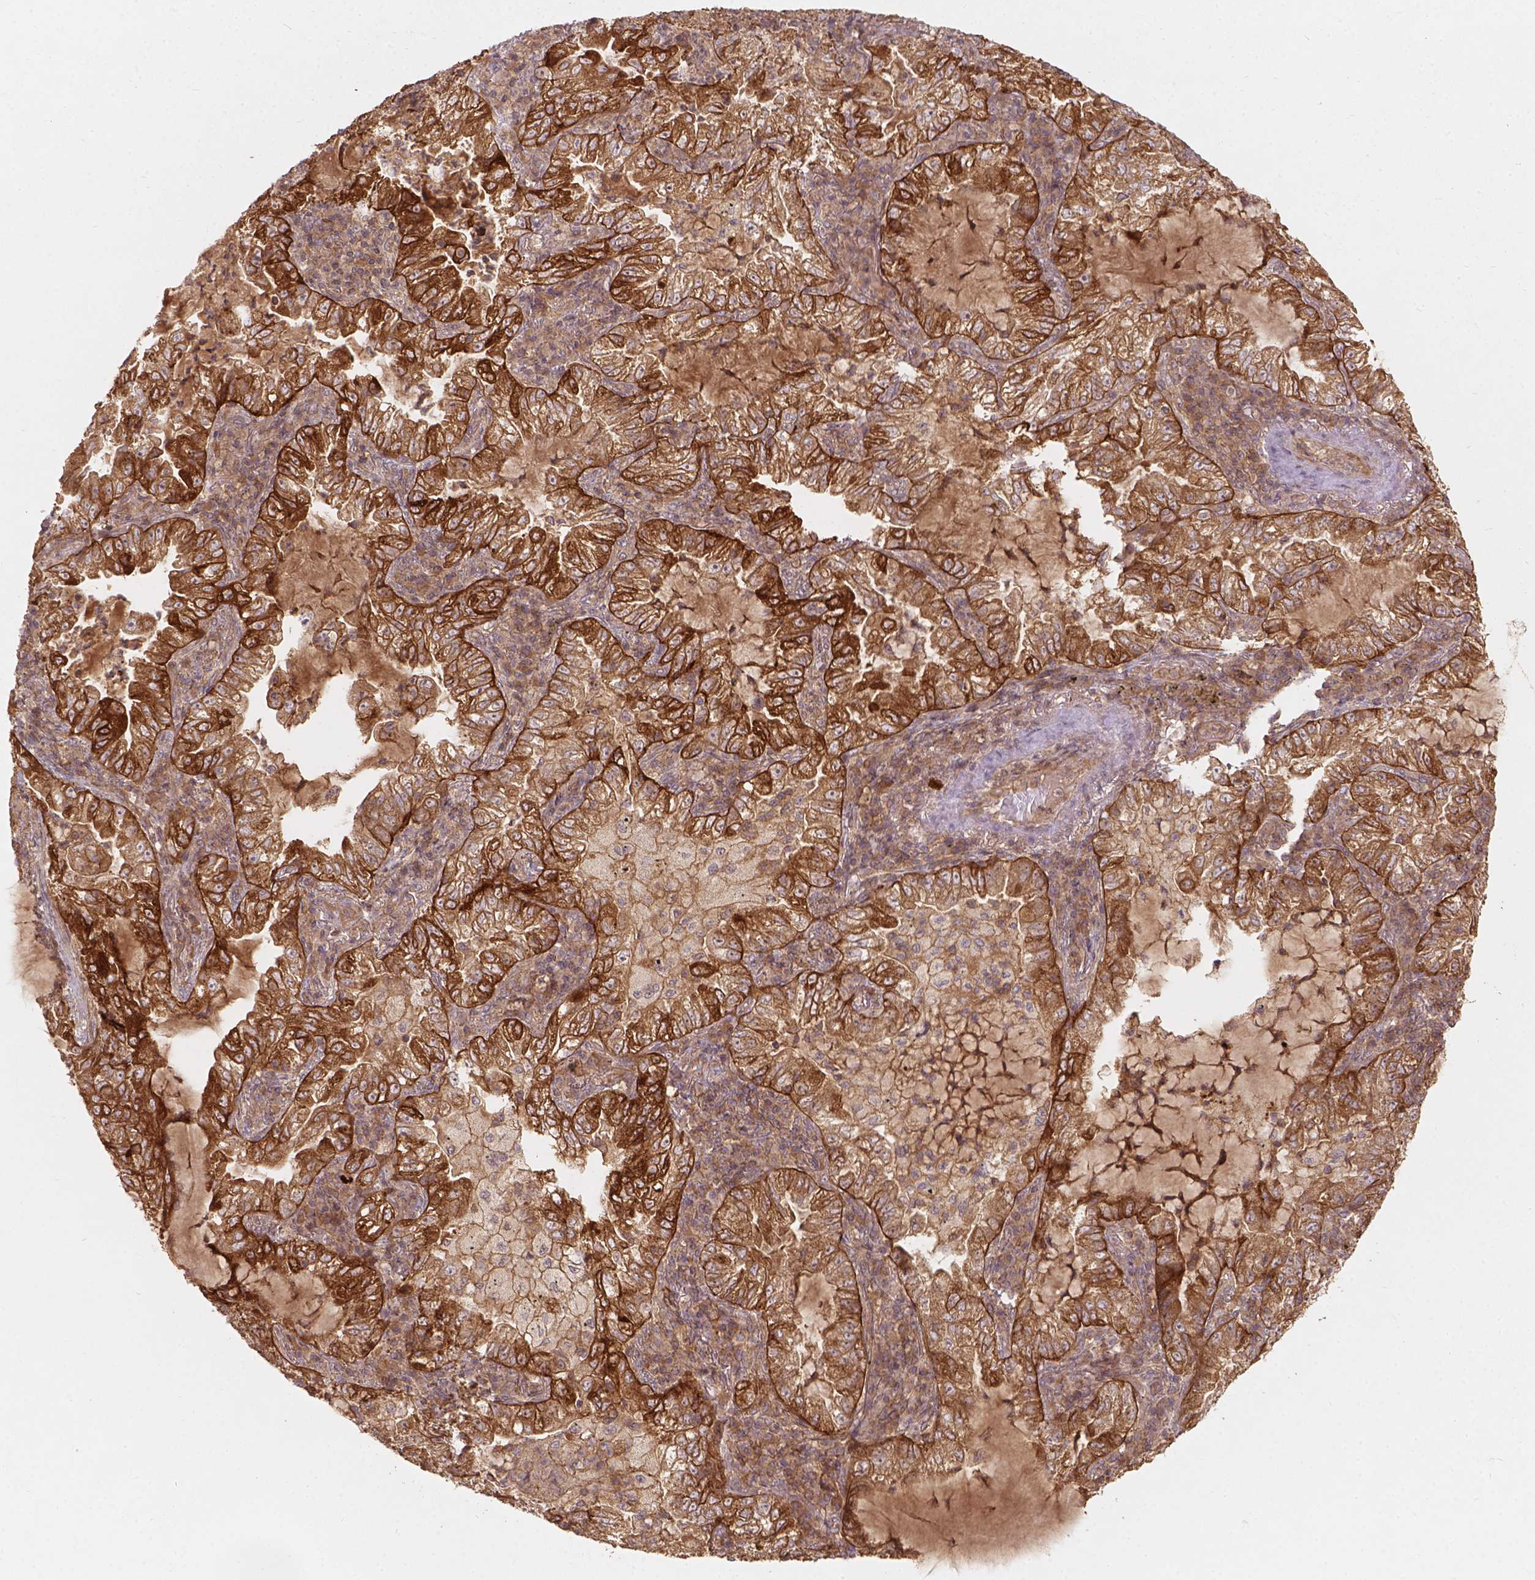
{"staining": {"intensity": "strong", "quantity": ">75%", "location": "cytoplasmic/membranous"}, "tissue": "lung cancer", "cell_type": "Tumor cells", "image_type": "cancer", "snomed": [{"axis": "morphology", "description": "Adenocarcinoma, NOS"}, {"axis": "topography", "description": "Lung"}], "caption": "Human lung cancer stained with a protein marker shows strong staining in tumor cells.", "gene": "XPR1", "patient": {"sex": "female", "age": 73}}